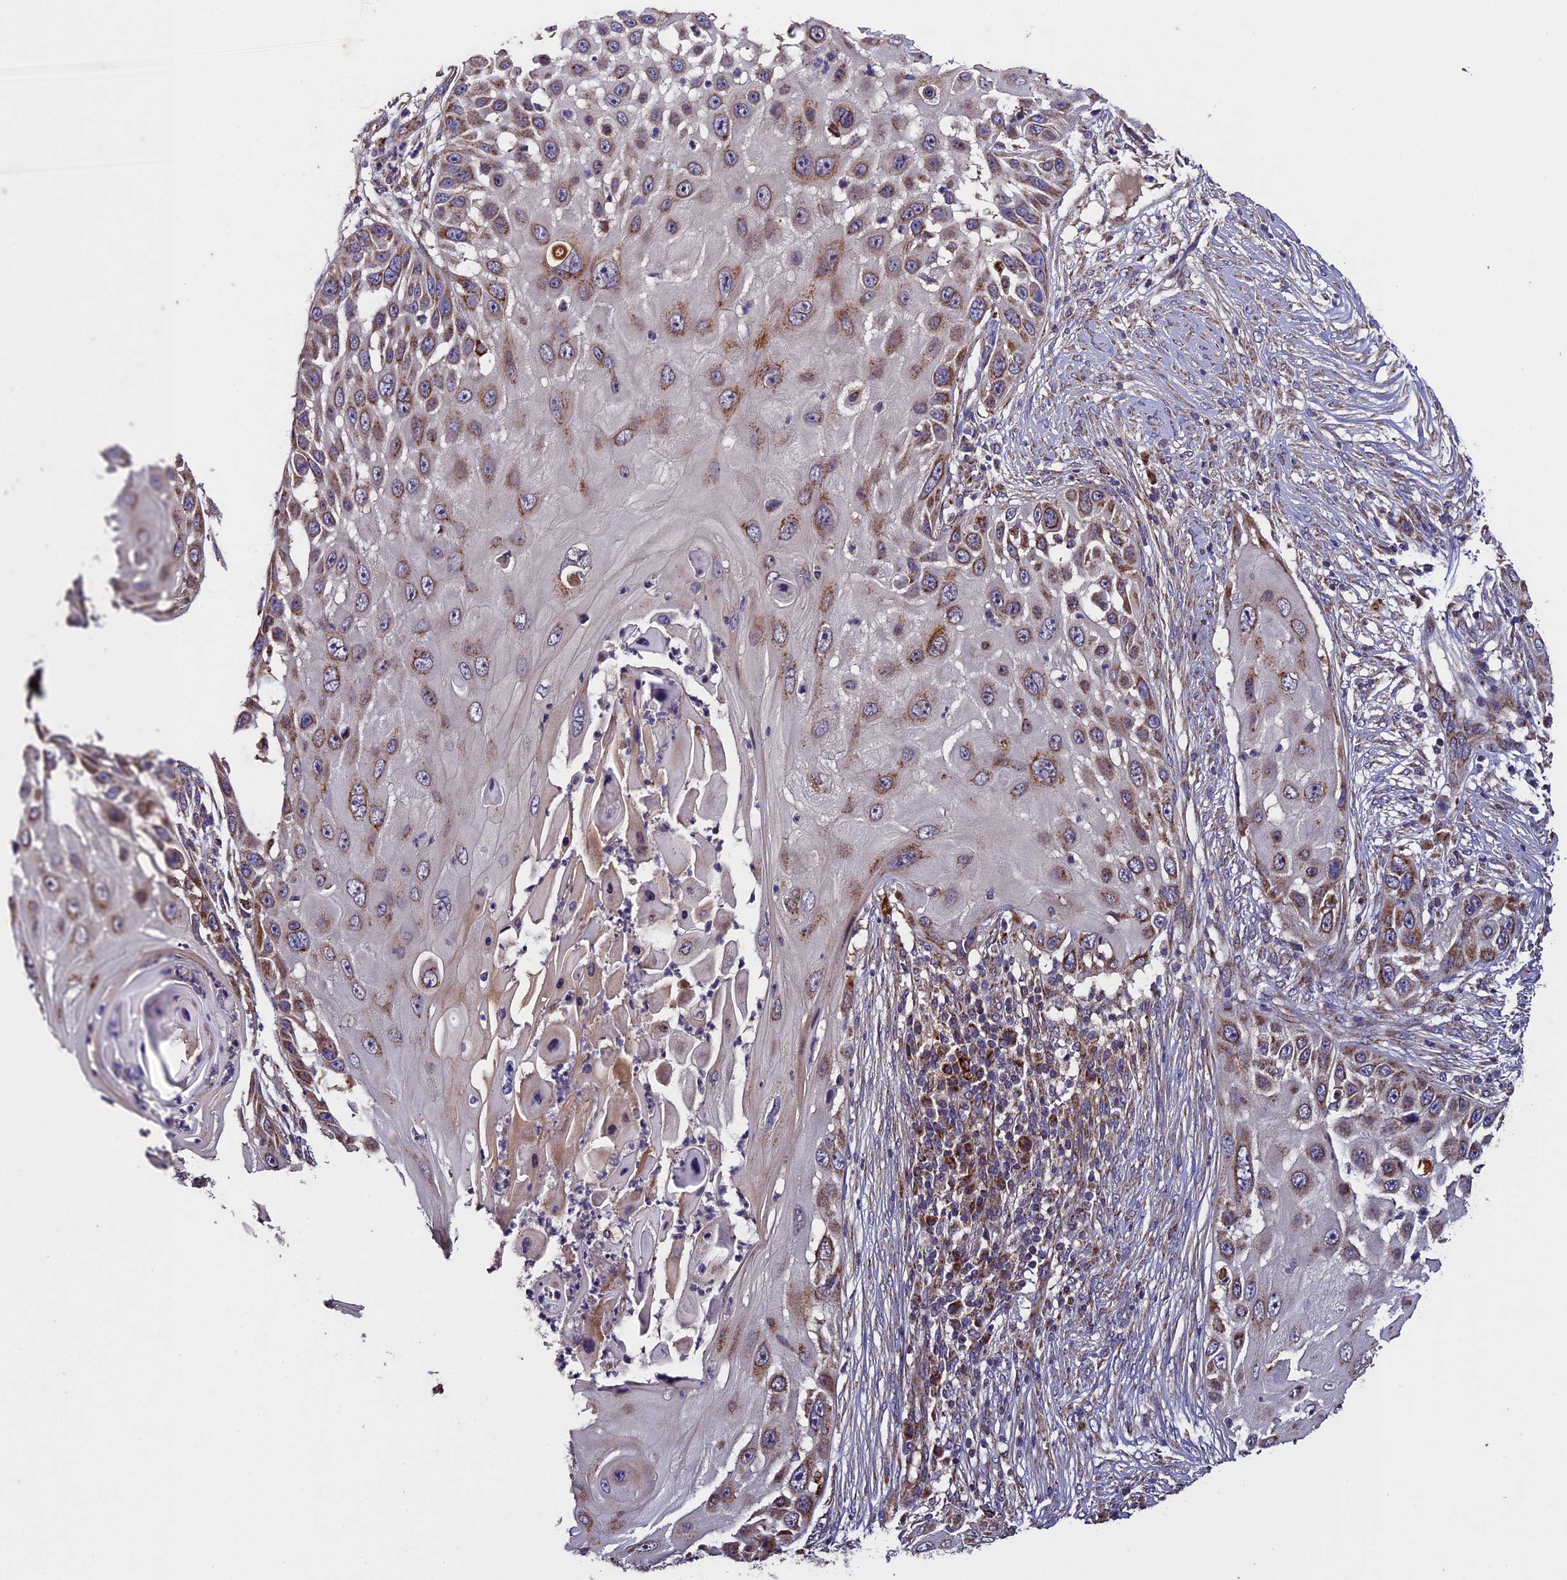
{"staining": {"intensity": "moderate", "quantity": ">75%", "location": "cytoplasmic/membranous"}, "tissue": "skin cancer", "cell_type": "Tumor cells", "image_type": "cancer", "snomed": [{"axis": "morphology", "description": "Squamous cell carcinoma, NOS"}, {"axis": "topography", "description": "Skin"}], "caption": "This is a photomicrograph of immunohistochemistry staining of skin squamous cell carcinoma, which shows moderate staining in the cytoplasmic/membranous of tumor cells.", "gene": "RNF17", "patient": {"sex": "female", "age": 44}}